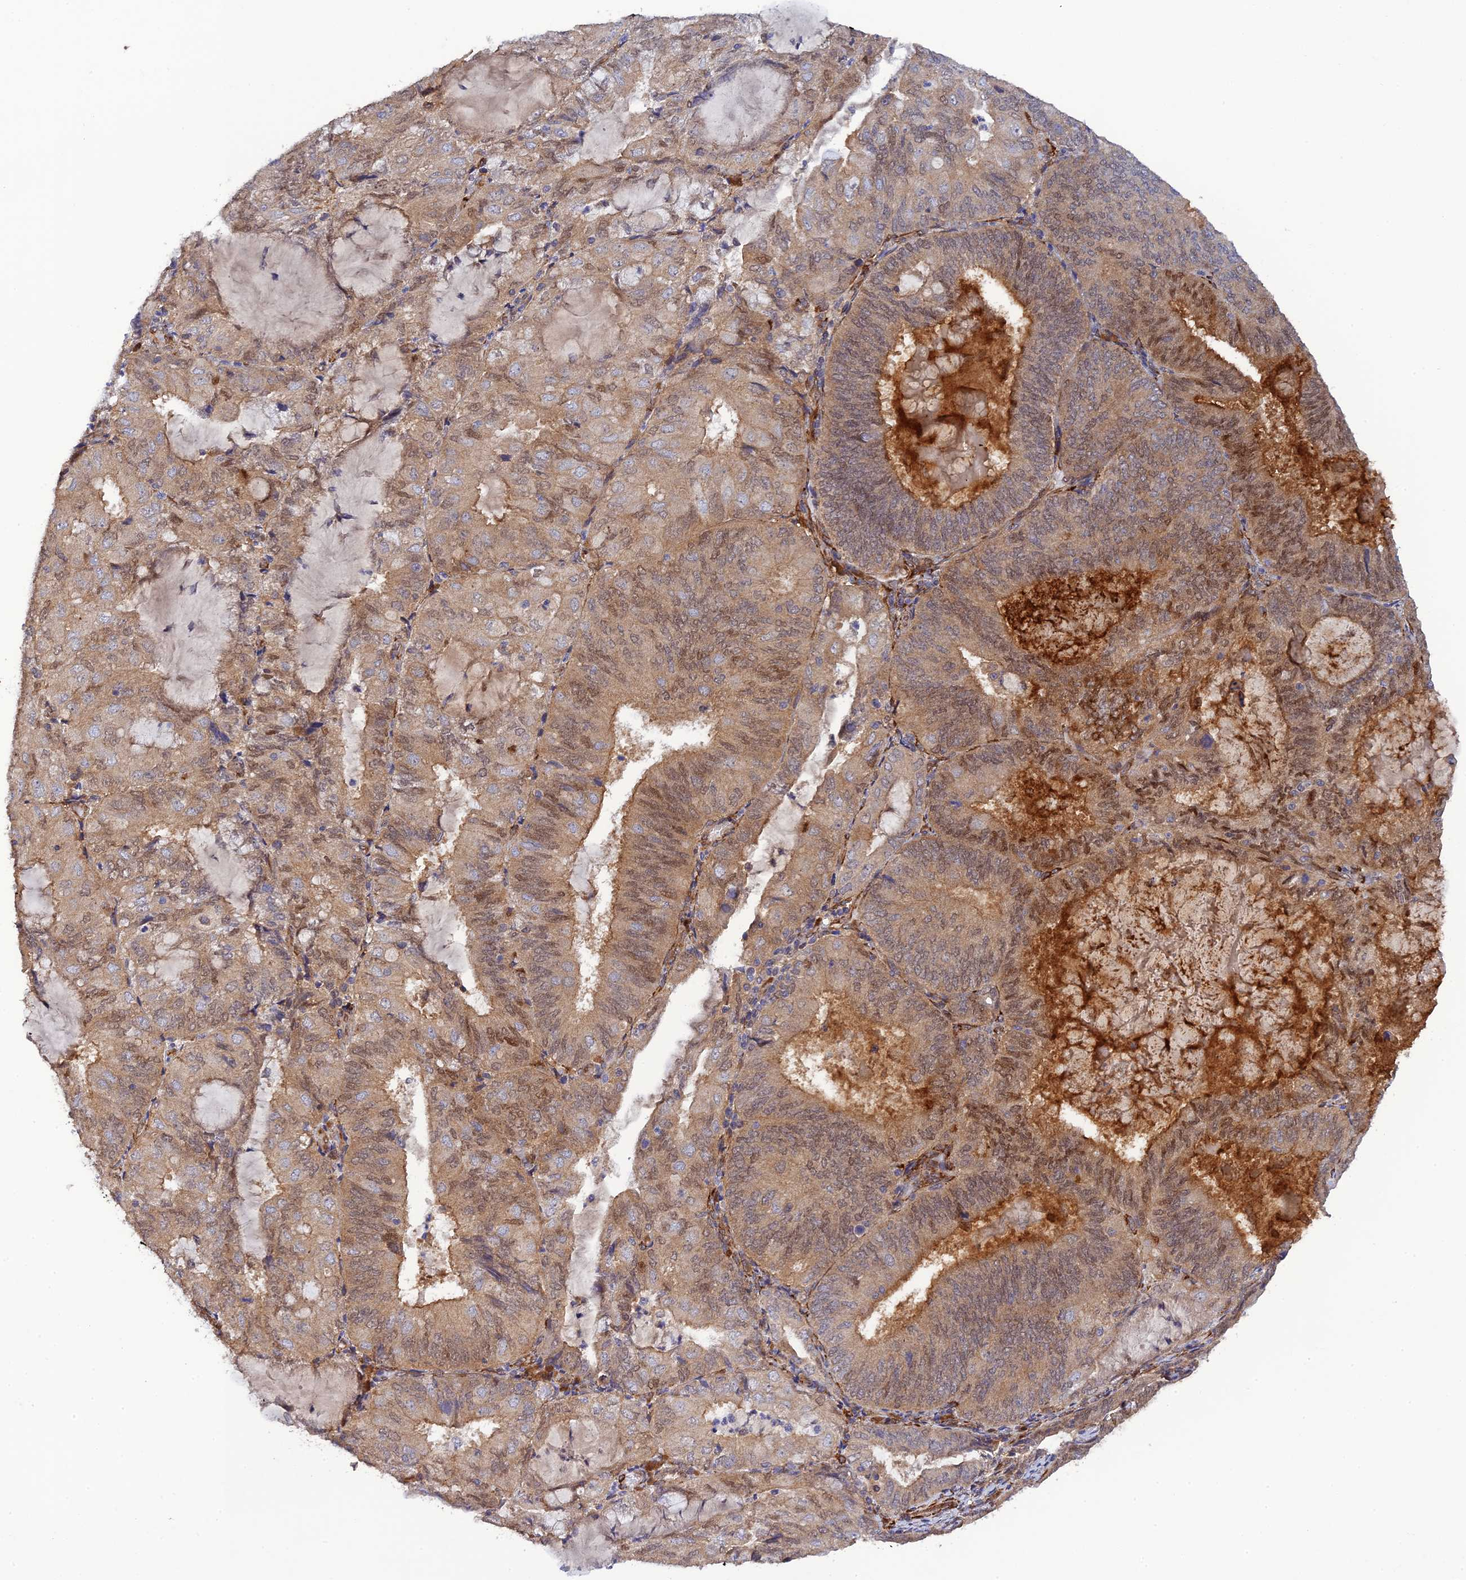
{"staining": {"intensity": "moderate", "quantity": ">75%", "location": "cytoplasmic/membranous,nuclear"}, "tissue": "endometrial cancer", "cell_type": "Tumor cells", "image_type": "cancer", "snomed": [{"axis": "morphology", "description": "Adenocarcinoma, NOS"}, {"axis": "topography", "description": "Endometrium"}], "caption": "Endometrial cancer was stained to show a protein in brown. There is medium levels of moderate cytoplasmic/membranous and nuclear expression in about >75% of tumor cells.", "gene": "P3H3", "patient": {"sex": "female", "age": 81}}